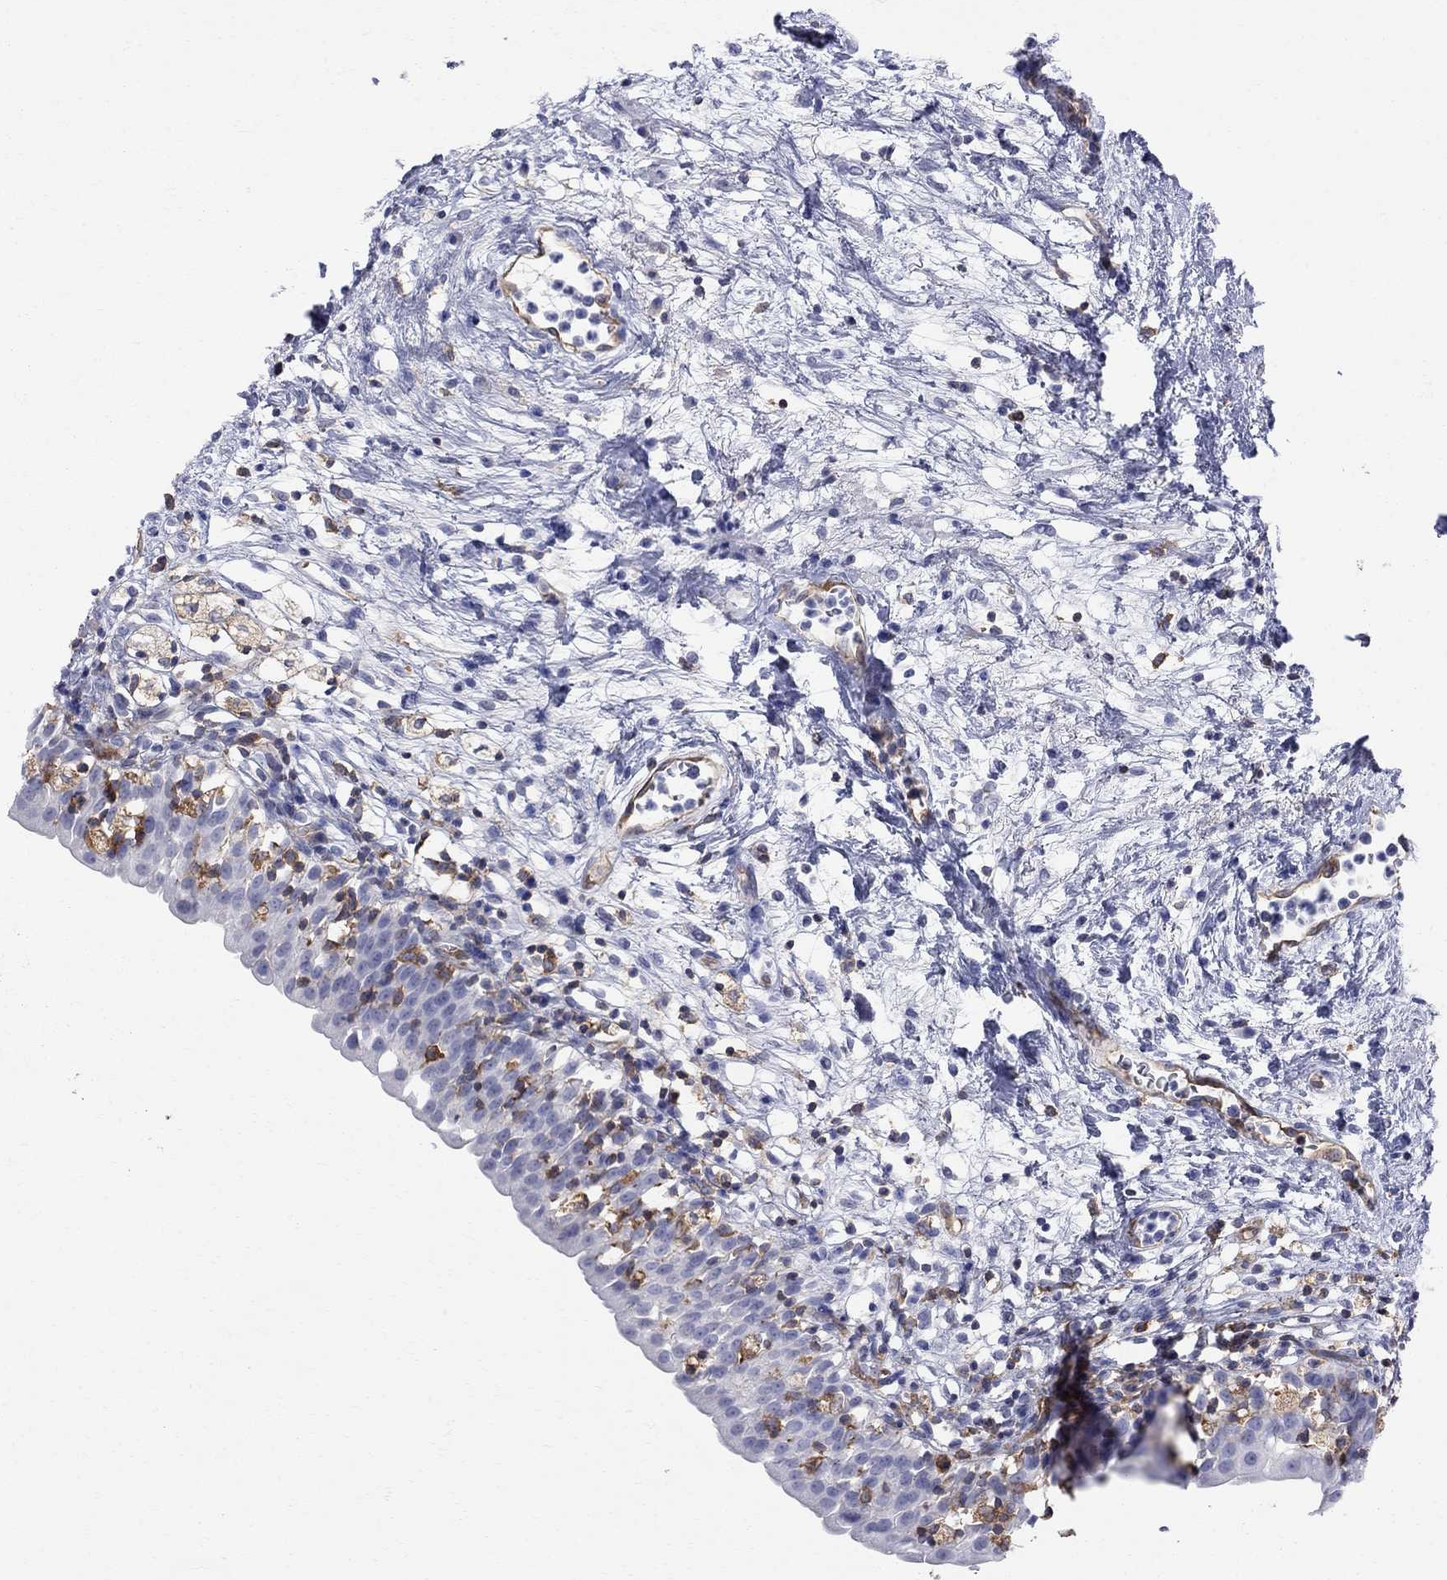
{"staining": {"intensity": "negative", "quantity": "none", "location": "none"}, "tissue": "urinary bladder", "cell_type": "Urothelial cells", "image_type": "normal", "snomed": [{"axis": "morphology", "description": "Normal tissue, NOS"}, {"axis": "topography", "description": "Urinary bladder"}], "caption": "IHC of unremarkable human urinary bladder displays no staining in urothelial cells.", "gene": "ABI3", "patient": {"sex": "male", "age": 76}}